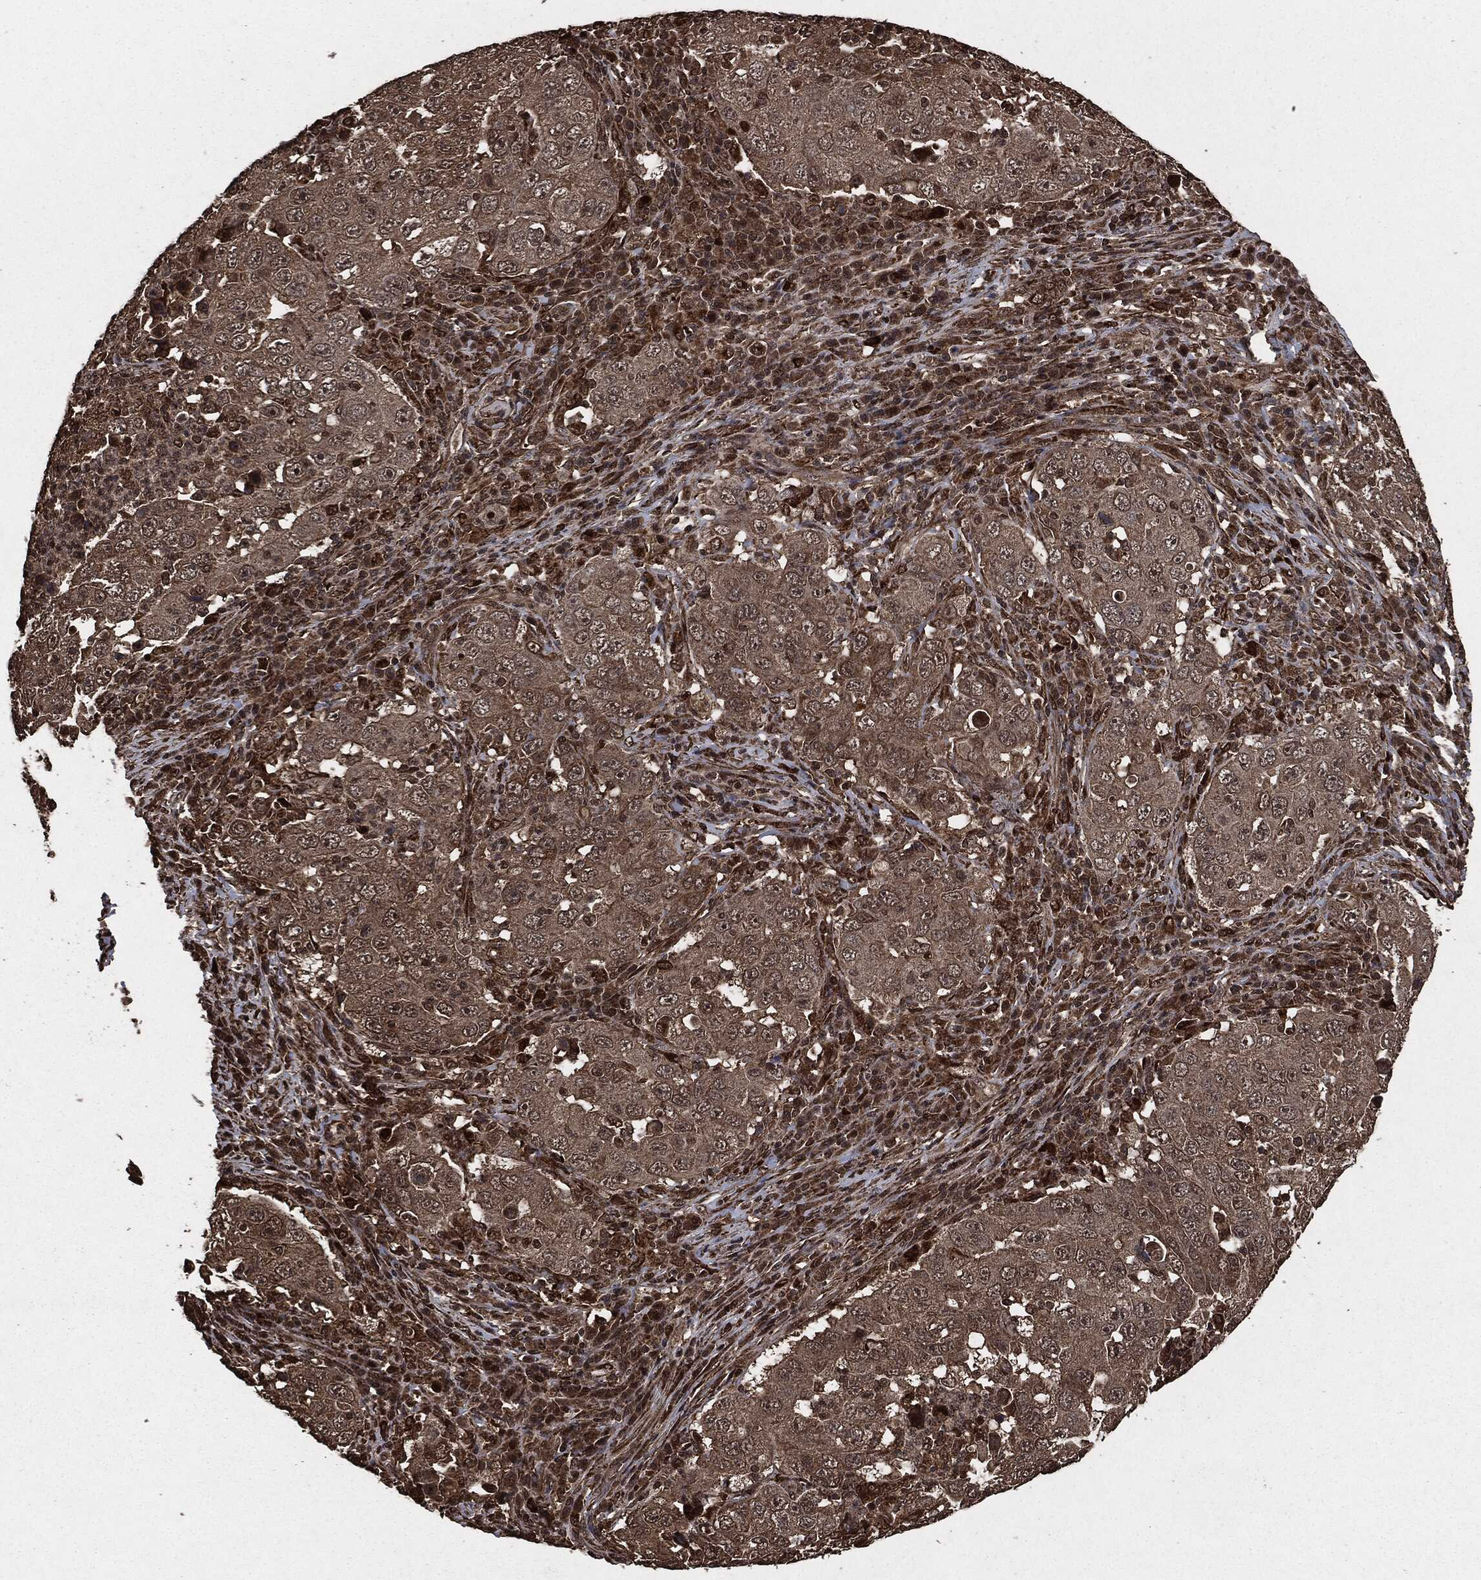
{"staining": {"intensity": "weak", "quantity": "25%-75%", "location": "cytoplasmic/membranous"}, "tissue": "lung cancer", "cell_type": "Tumor cells", "image_type": "cancer", "snomed": [{"axis": "morphology", "description": "Adenocarcinoma, NOS"}, {"axis": "topography", "description": "Lung"}], "caption": "Protein staining of lung cancer (adenocarcinoma) tissue exhibits weak cytoplasmic/membranous staining in approximately 25%-75% of tumor cells. The protein of interest is shown in brown color, while the nuclei are stained blue.", "gene": "EGFR", "patient": {"sex": "male", "age": 73}}